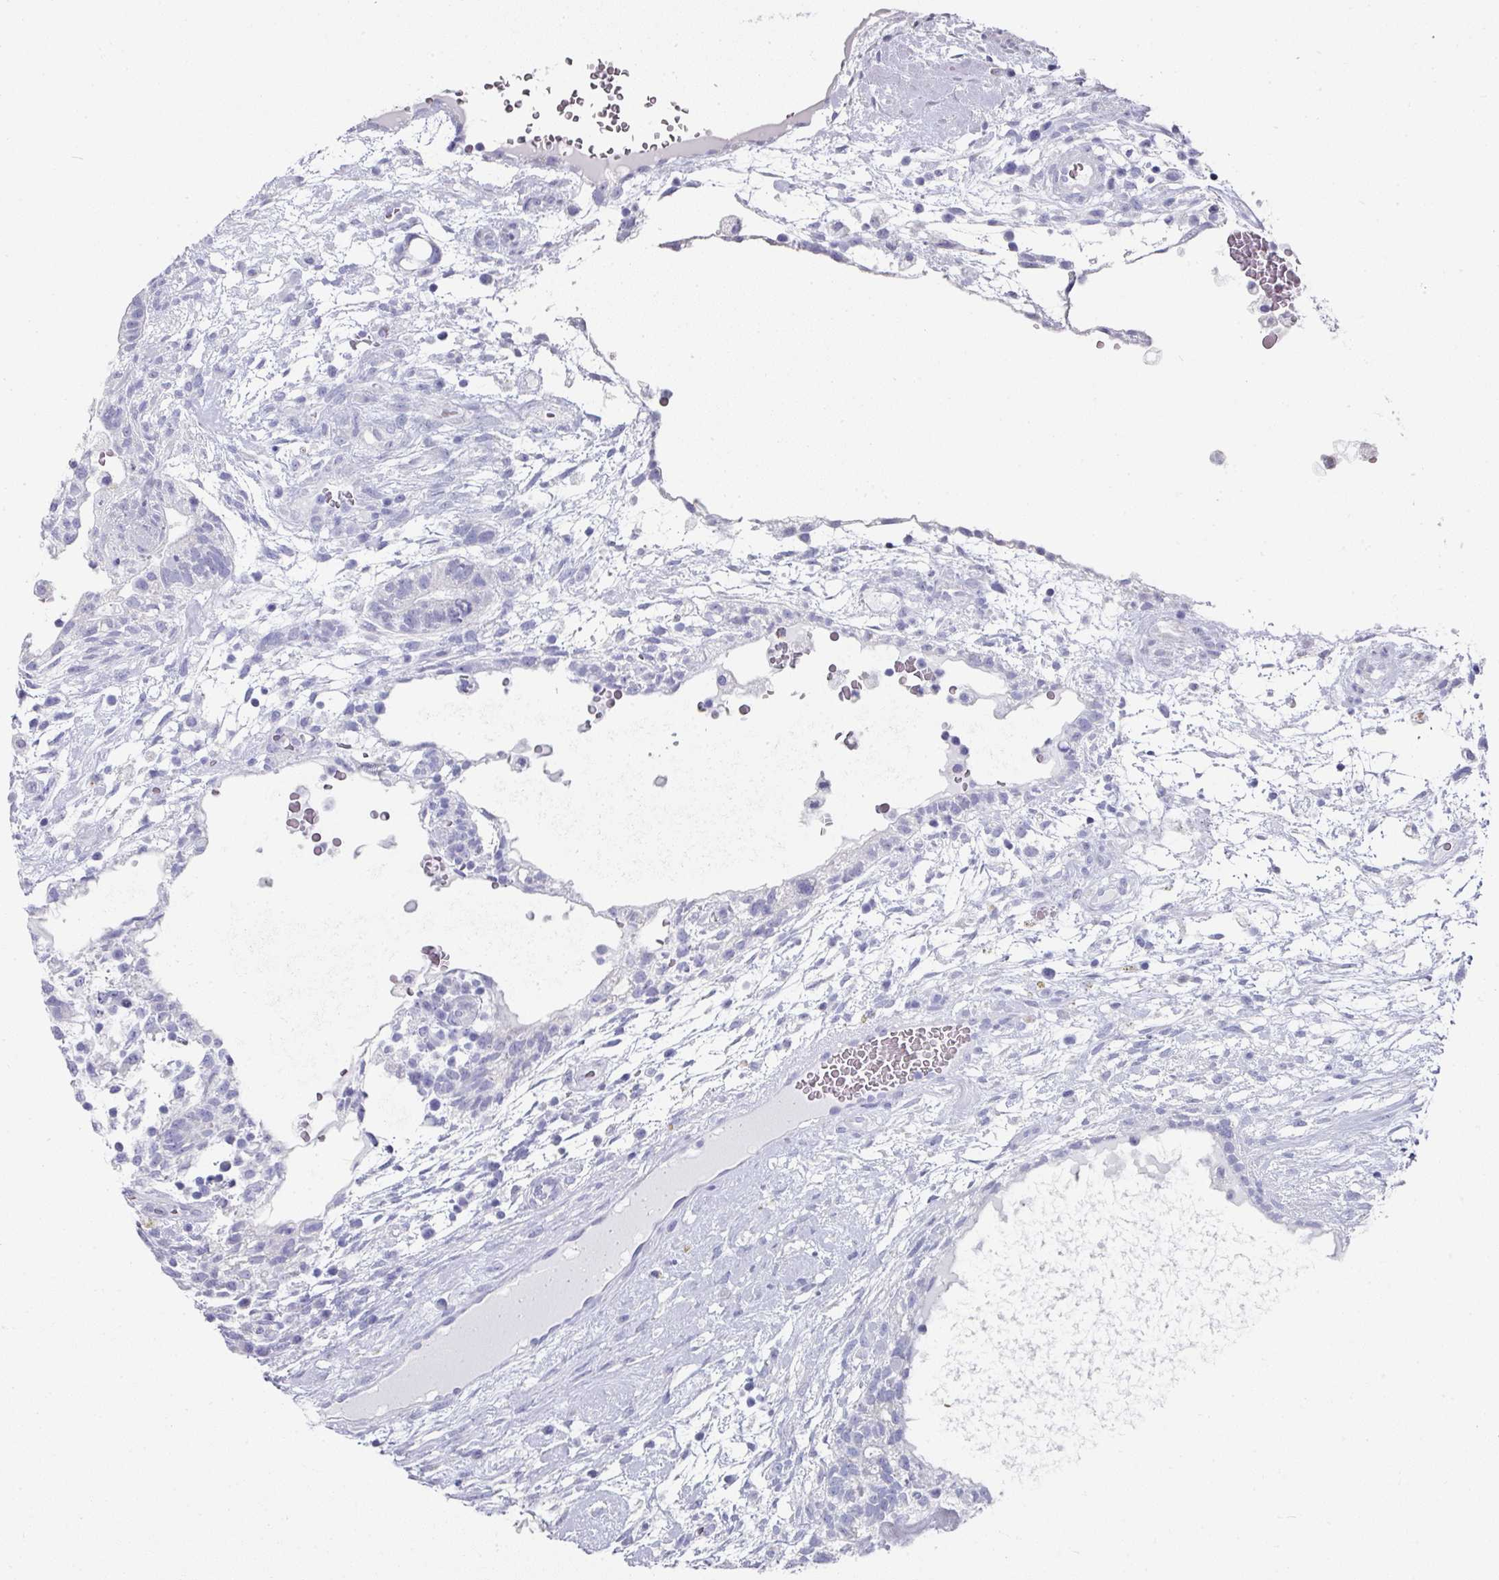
{"staining": {"intensity": "negative", "quantity": "none", "location": "none"}, "tissue": "testis cancer", "cell_type": "Tumor cells", "image_type": "cancer", "snomed": [{"axis": "morphology", "description": "Carcinoma, Embryonal, NOS"}, {"axis": "topography", "description": "Testis"}], "caption": "Tumor cells are negative for protein expression in human testis embryonal carcinoma.", "gene": "SETBP1", "patient": {"sex": "male", "age": 32}}